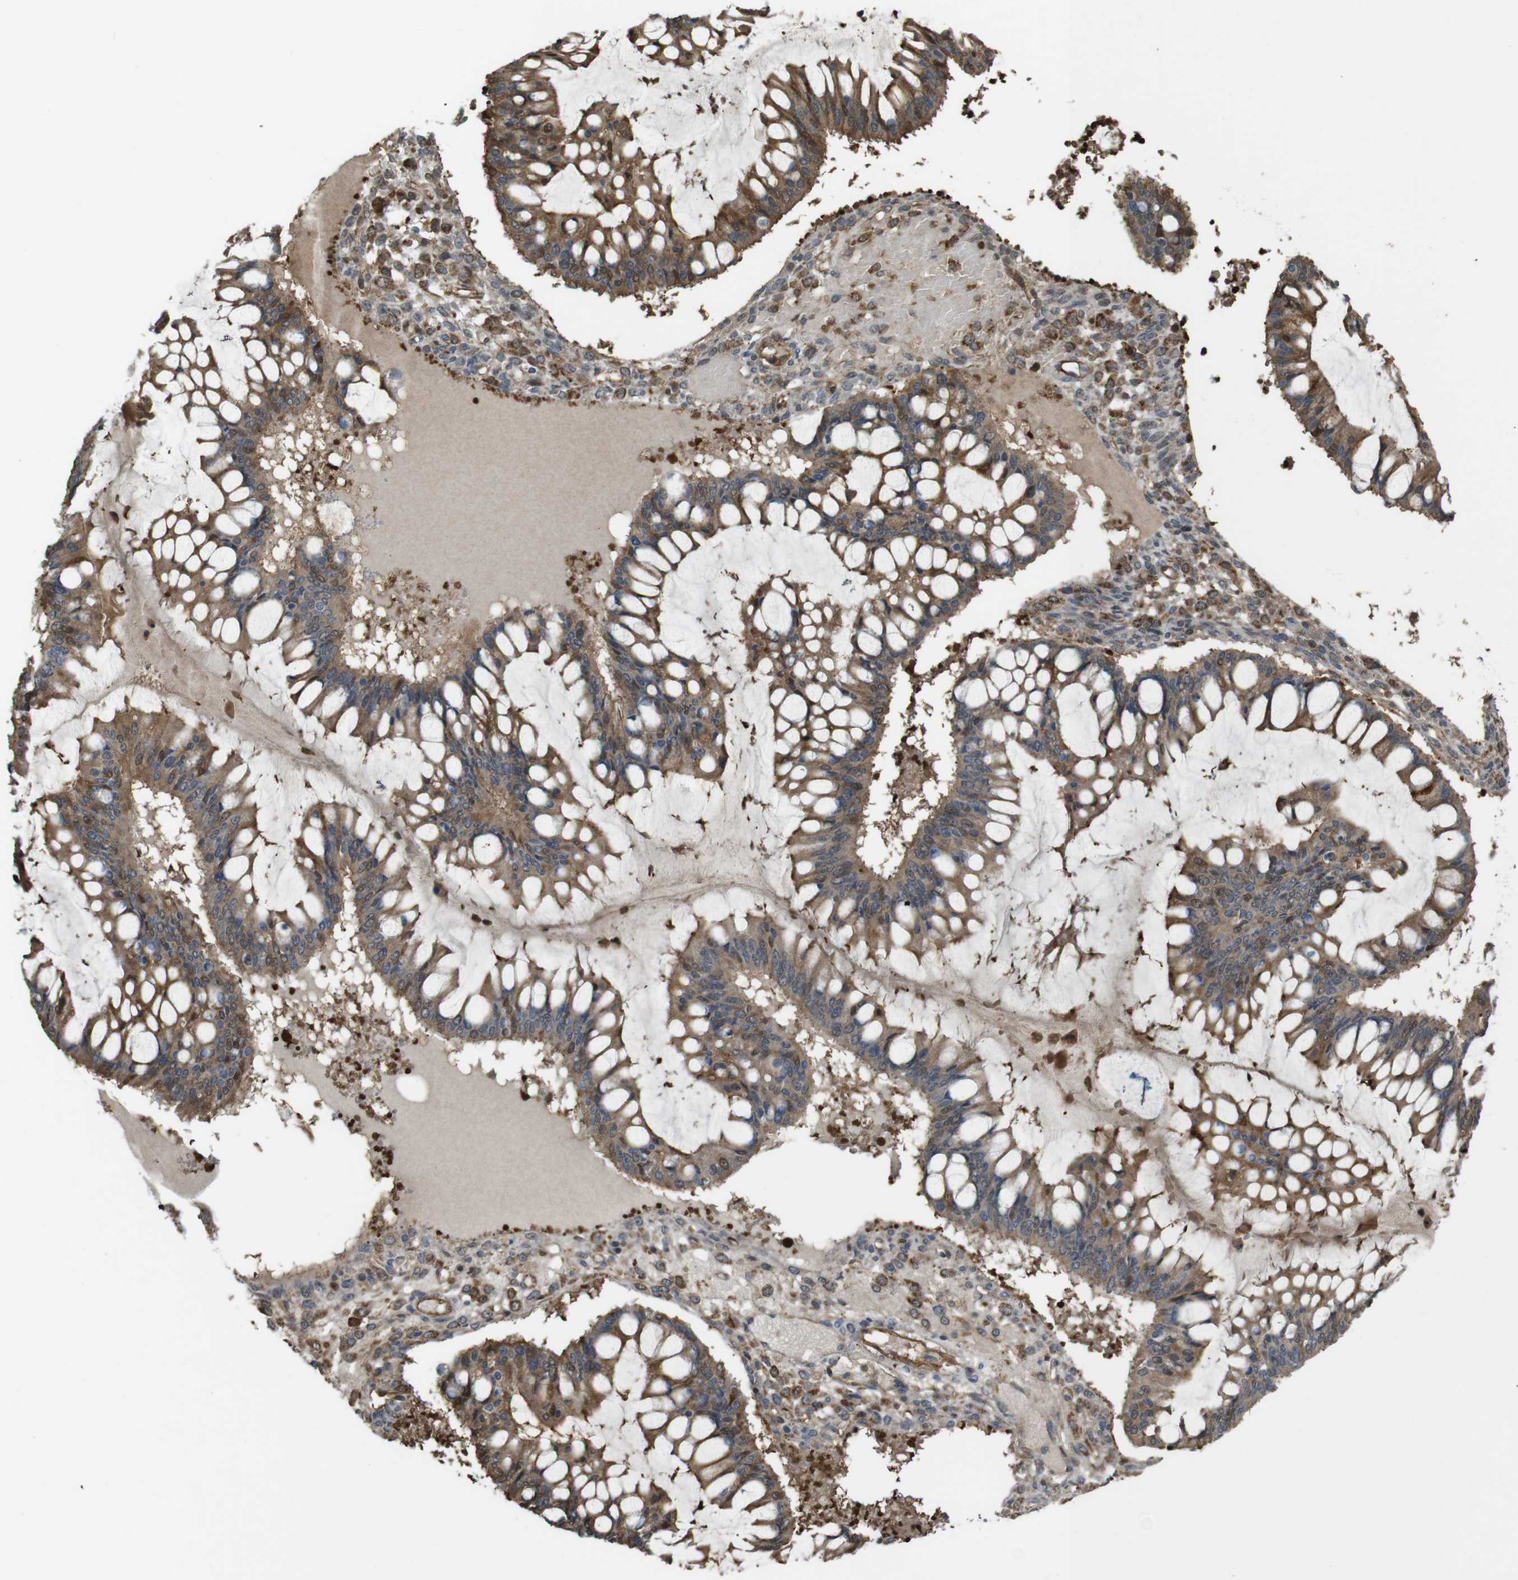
{"staining": {"intensity": "moderate", "quantity": ">75%", "location": "cytoplasmic/membranous"}, "tissue": "ovarian cancer", "cell_type": "Tumor cells", "image_type": "cancer", "snomed": [{"axis": "morphology", "description": "Cystadenocarcinoma, mucinous, NOS"}, {"axis": "topography", "description": "Ovary"}], "caption": "Immunohistochemistry photomicrograph of neoplastic tissue: human ovarian mucinous cystadenocarcinoma stained using immunohistochemistry (IHC) shows medium levels of moderate protein expression localized specifically in the cytoplasmic/membranous of tumor cells, appearing as a cytoplasmic/membranous brown color.", "gene": "ARHGDIA", "patient": {"sex": "female", "age": 73}}